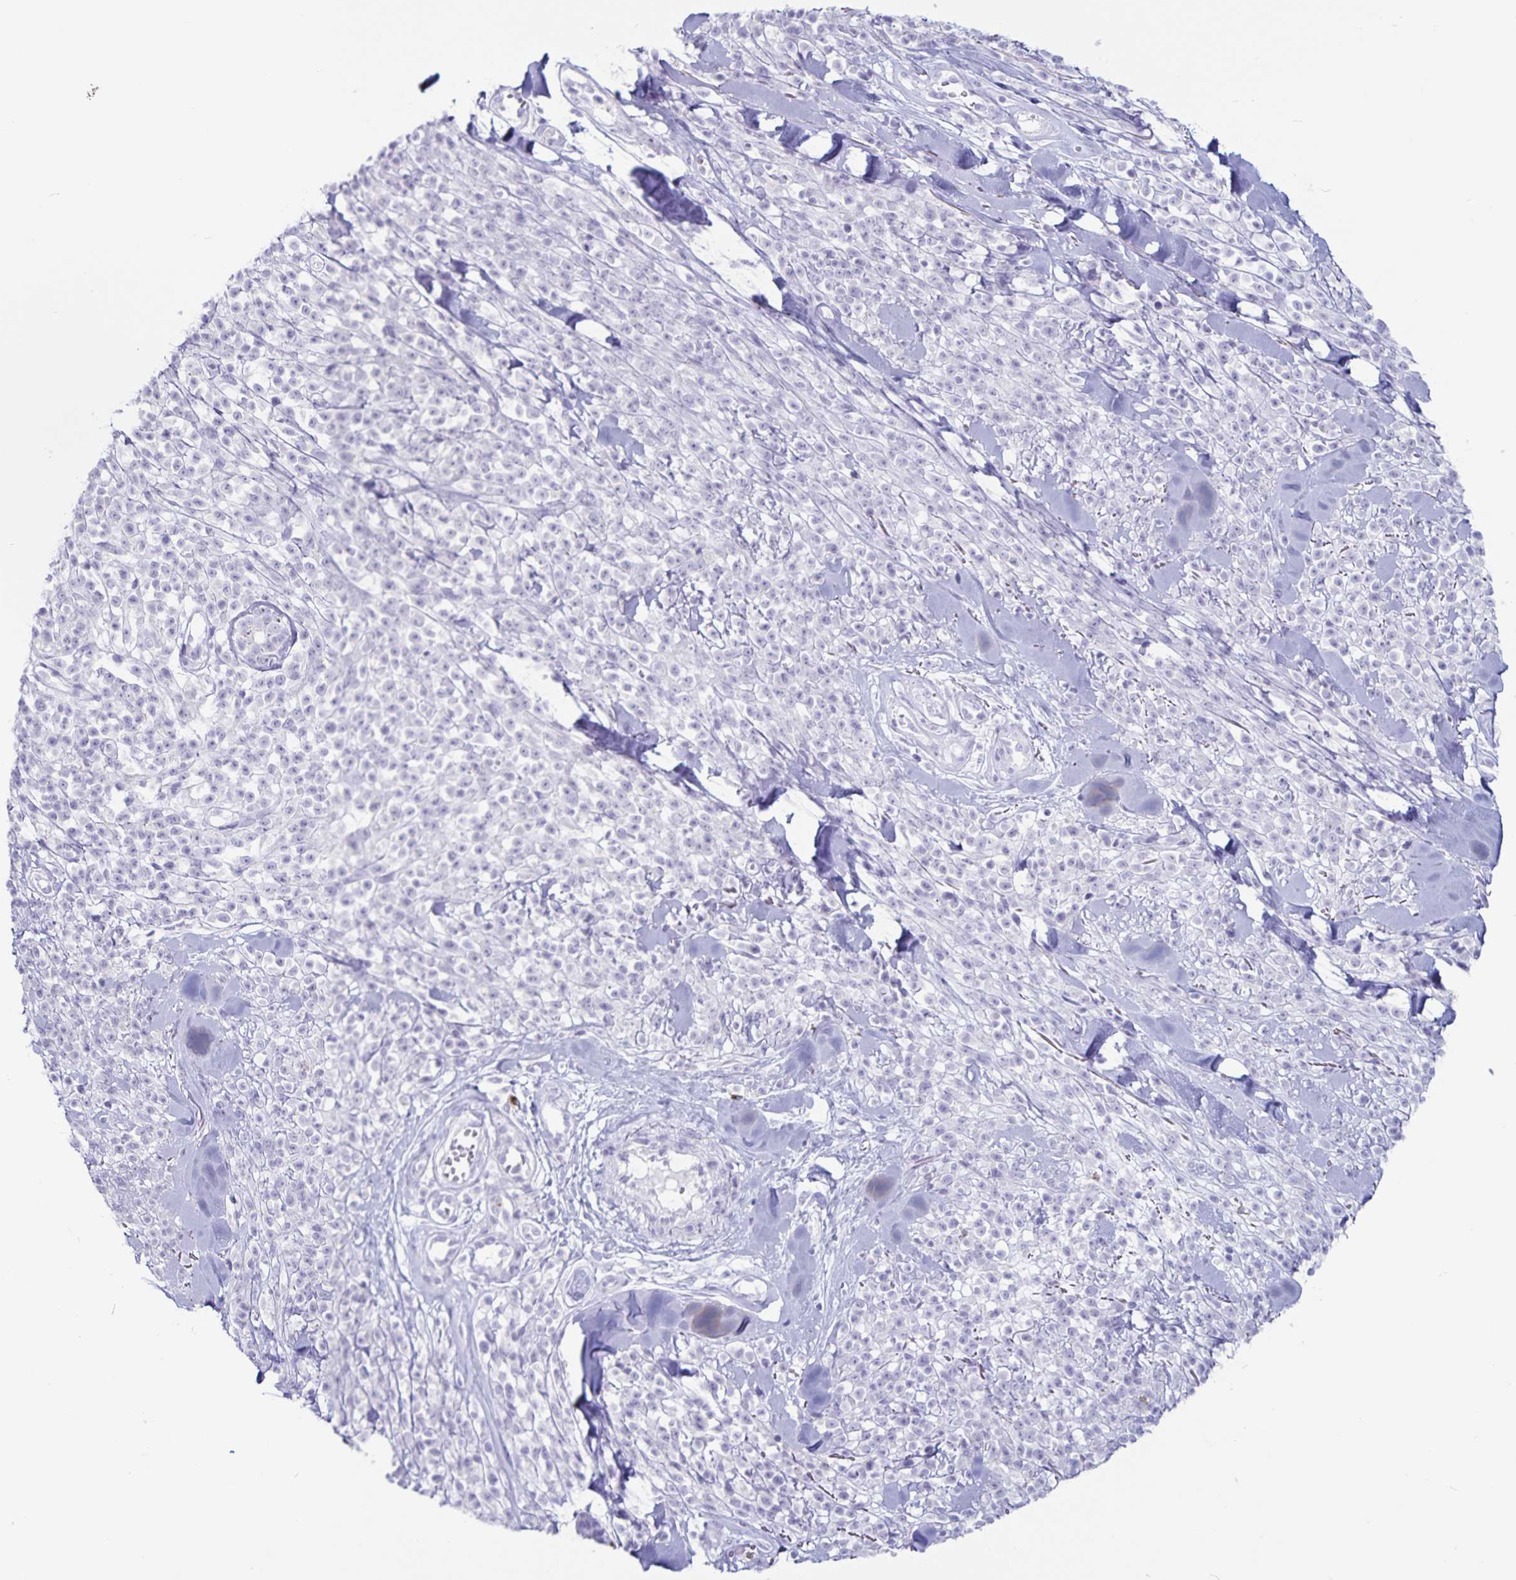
{"staining": {"intensity": "negative", "quantity": "none", "location": "none"}, "tissue": "melanoma", "cell_type": "Tumor cells", "image_type": "cancer", "snomed": [{"axis": "morphology", "description": "Malignant melanoma, NOS"}, {"axis": "topography", "description": "Skin"}, {"axis": "topography", "description": "Skin of trunk"}], "caption": "Tumor cells show no significant protein expression in melanoma.", "gene": "GNLY", "patient": {"sex": "male", "age": 74}}